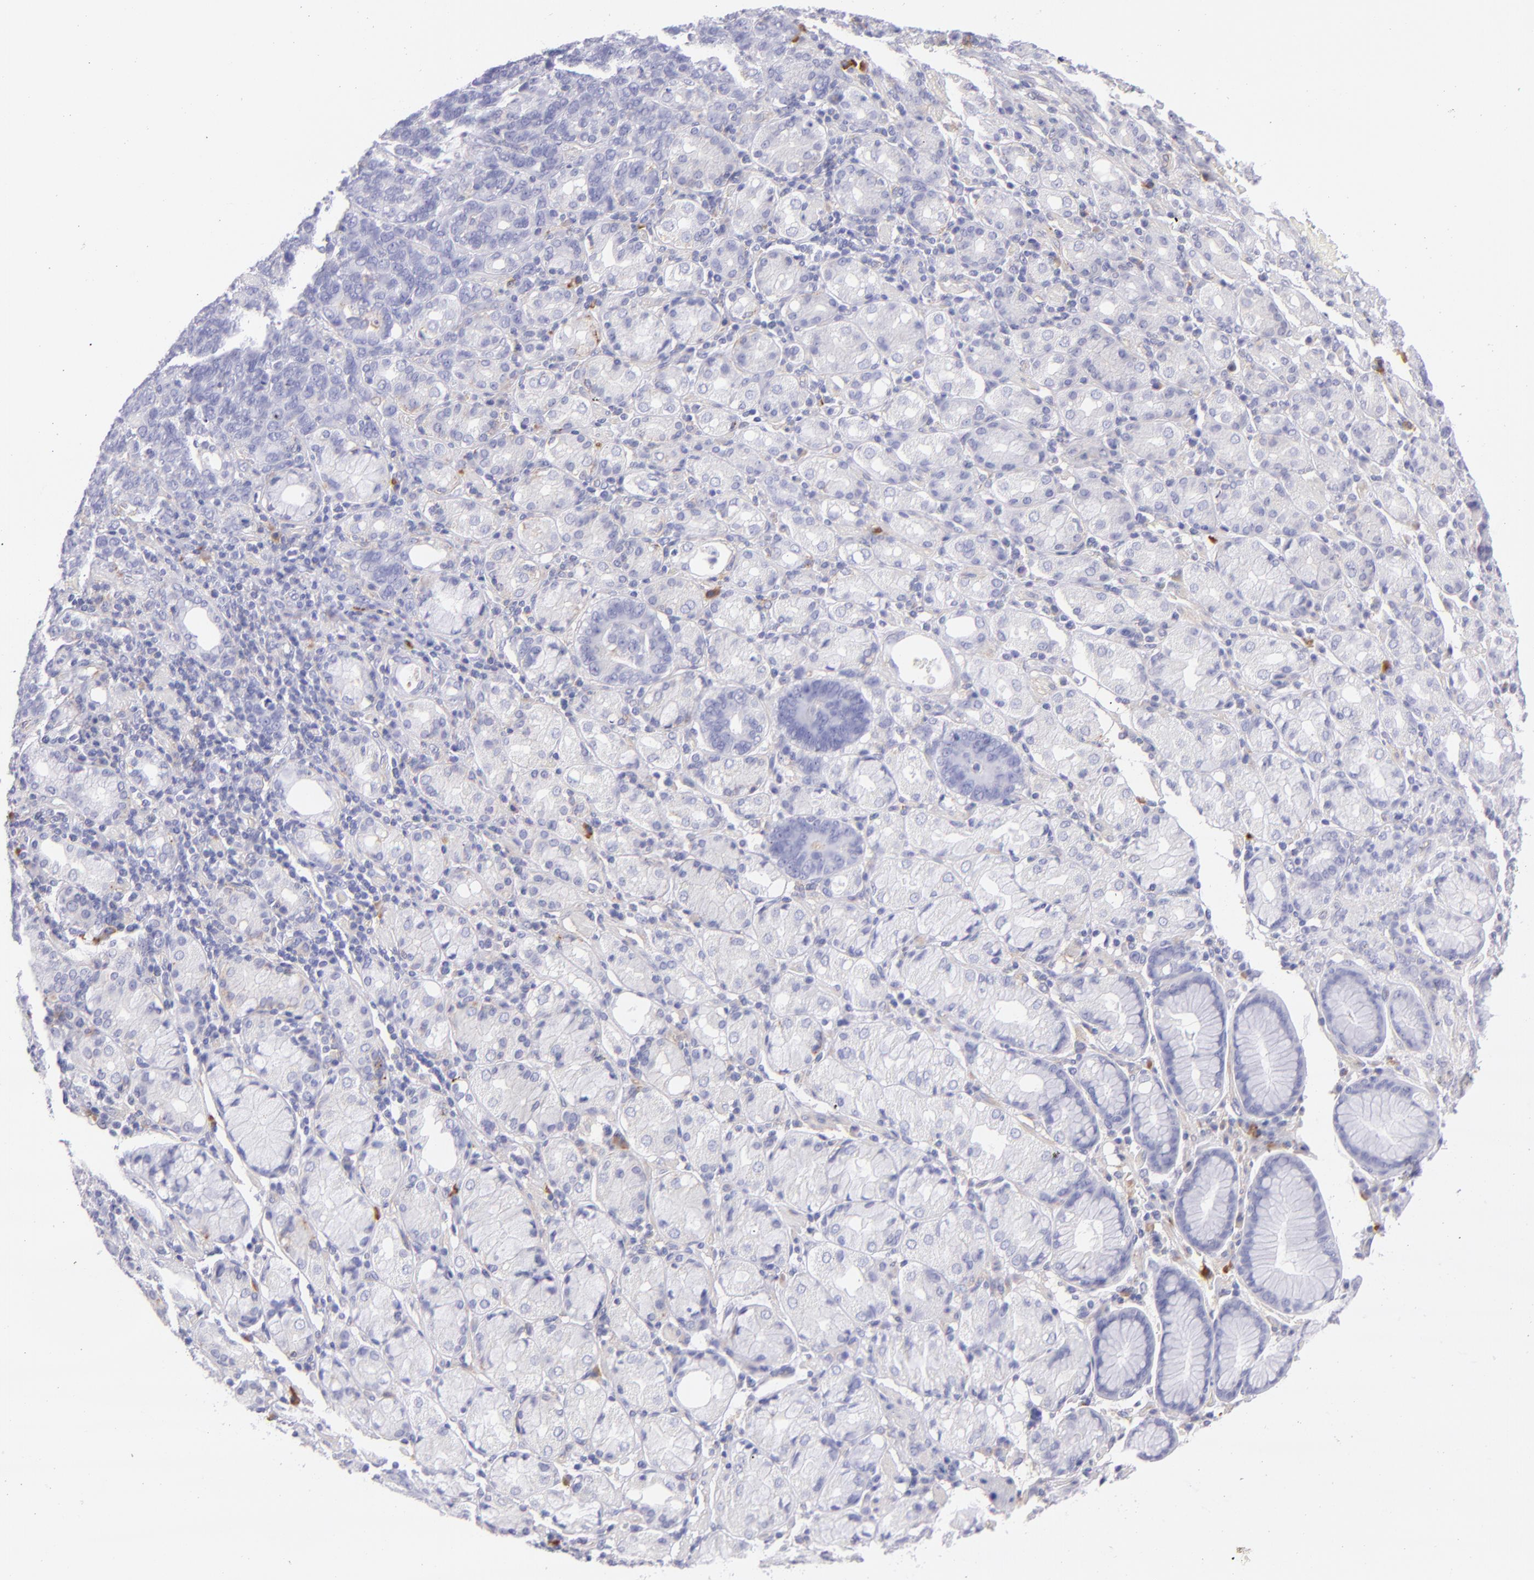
{"staining": {"intensity": "negative", "quantity": "none", "location": "none"}, "tissue": "stomach cancer", "cell_type": "Tumor cells", "image_type": "cancer", "snomed": [{"axis": "morphology", "description": "Adenocarcinoma, NOS"}, {"axis": "topography", "description": "Stomach, upper"}], "caption": "This histopathology image is of adenocarcinoma (stomach) stained with IHC to label a protein in brown with the nuclei are counter-stained blue. There is no positivity in tumor cells.", "gene": "CD81", "patient": {"sex": "male", "age": 71}}